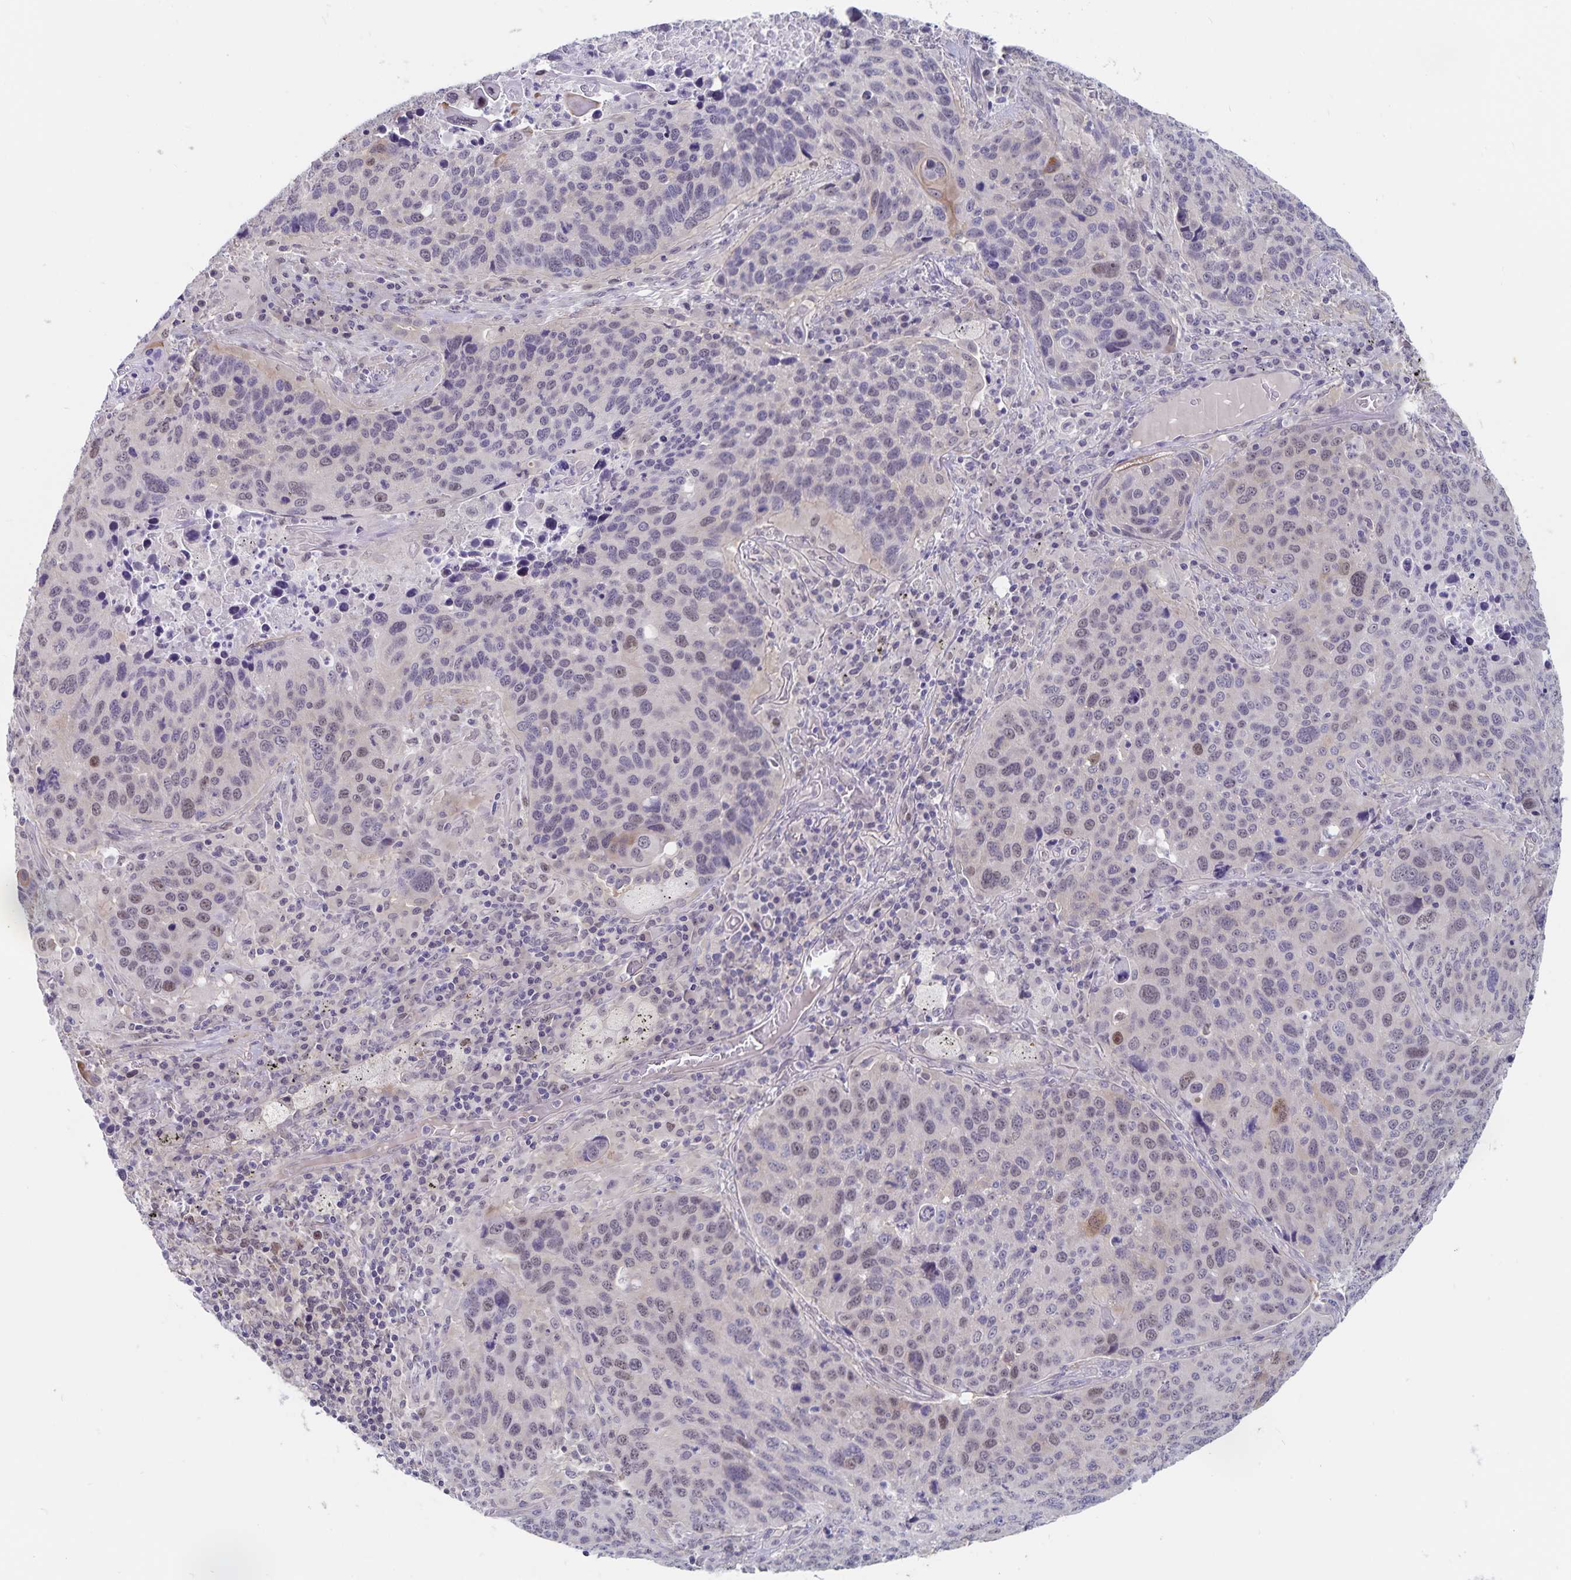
{"staining": {"intensity": "weak", "quantity": "<25%", "location": "nuclear"}, "tissue": "lung cancer", "cell_type": "Tumor cells", "image_type": "cancer", "snomed": [{"axis": "morphology", "description": "Squamous cell carcinoma, NOS"}, {"axis": "topography", "description": "Lung"}], "caption": "Immunohistochemical staining of human lung cancer (squamous cell carcinoma) displays no significant expression in tumor cells.", "gene": "BAG6", "patient": {"sex": "male", "age": 68}}